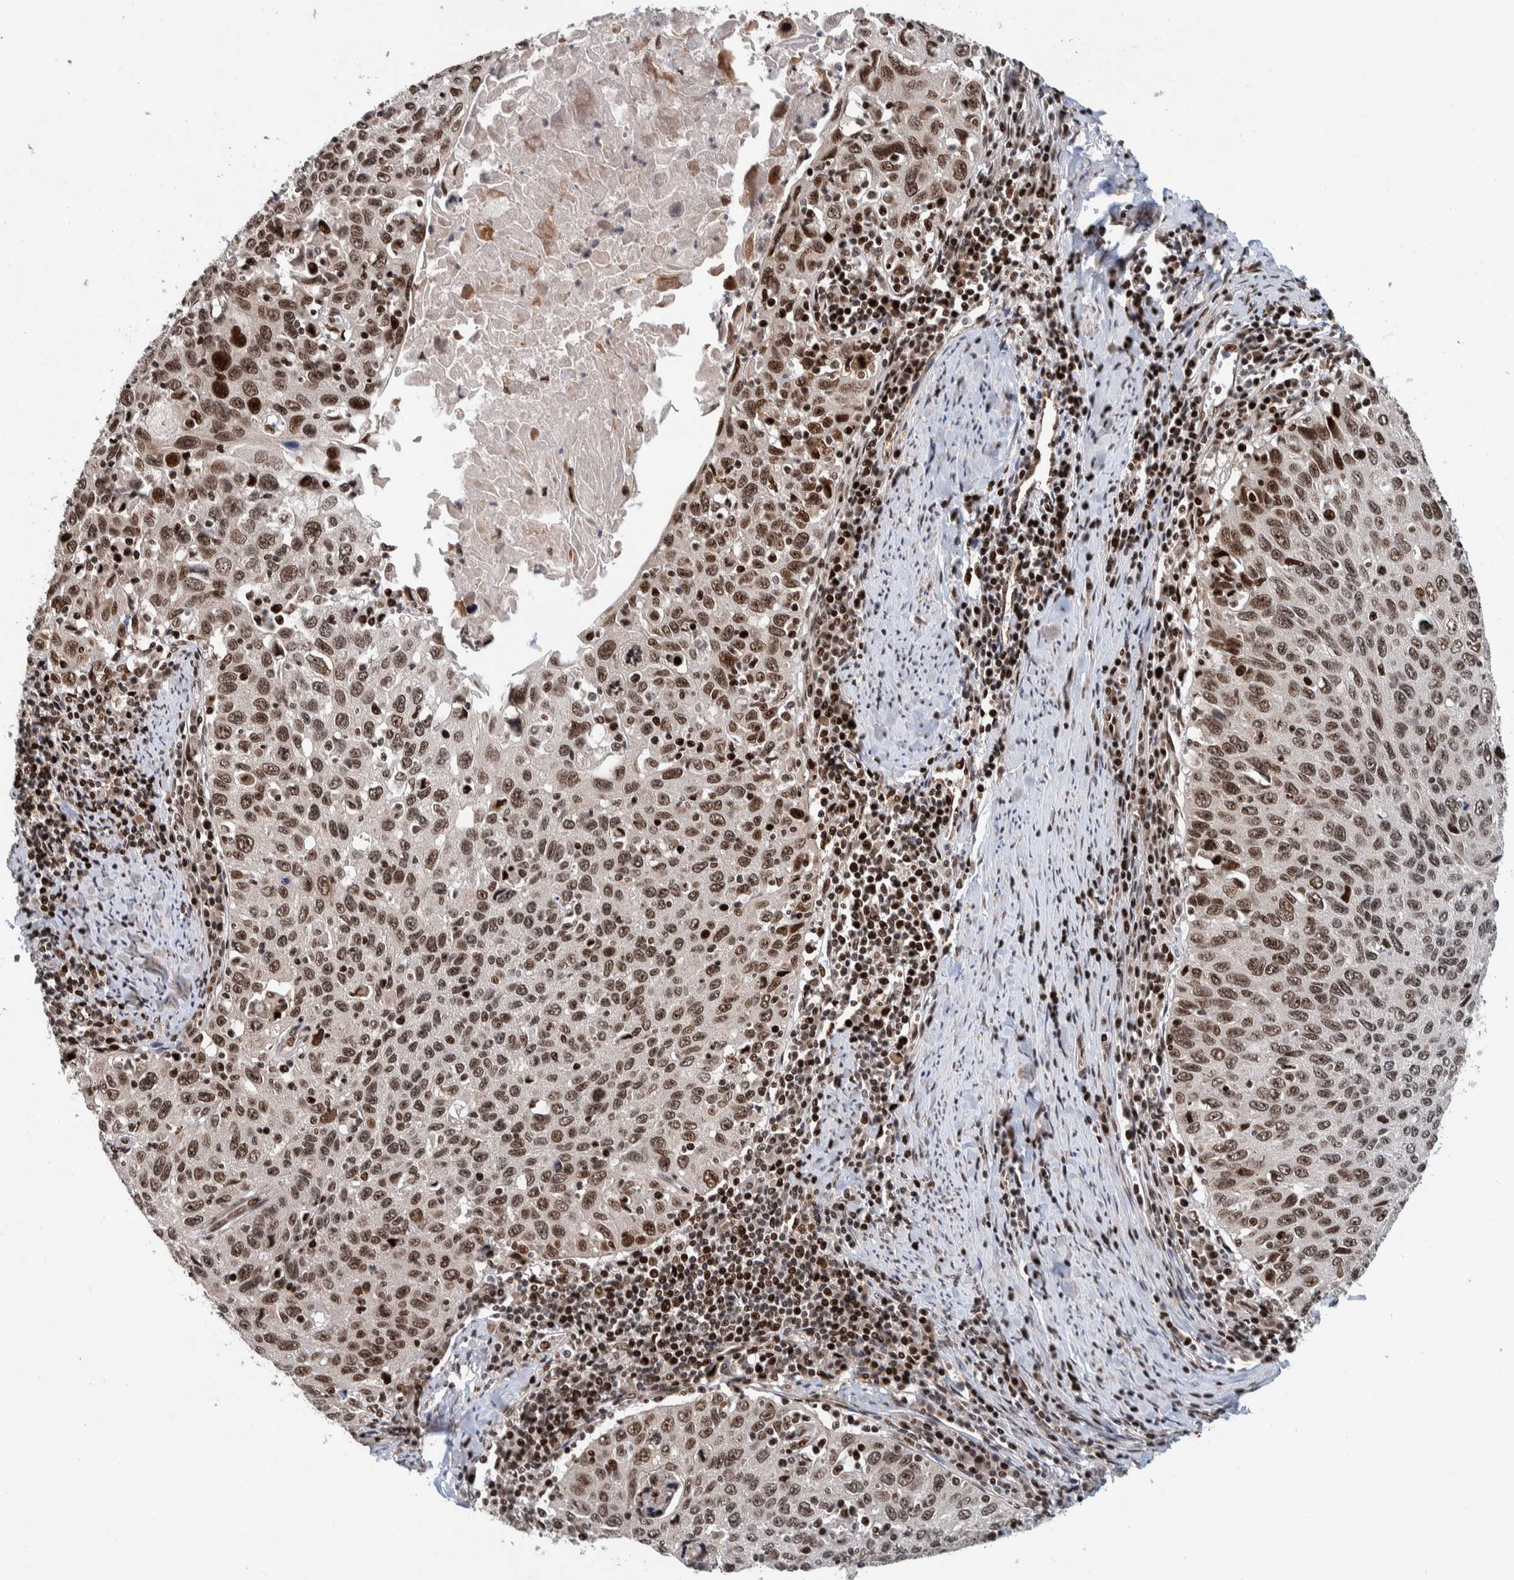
{"staining": {"intensity": "moderate", "quantity": ">75%", "location": "nuclear"}, "tissue": "cervical cancer", "cell_type": "Tumor cells", "image_type": "cancer", "snomed": [{"axis": "morphology", "description": "Squamous cell carcinoma, NOS"}, {"axis": "topography", "description": "Cervix"}], "caption": "This is a photomicrograph of IHC staining of cervical cancer, which shows moderate expression in the nuclear of tumor cells.", "gene": "CHD4", "patient": {"sex": "female", "age": 53}}